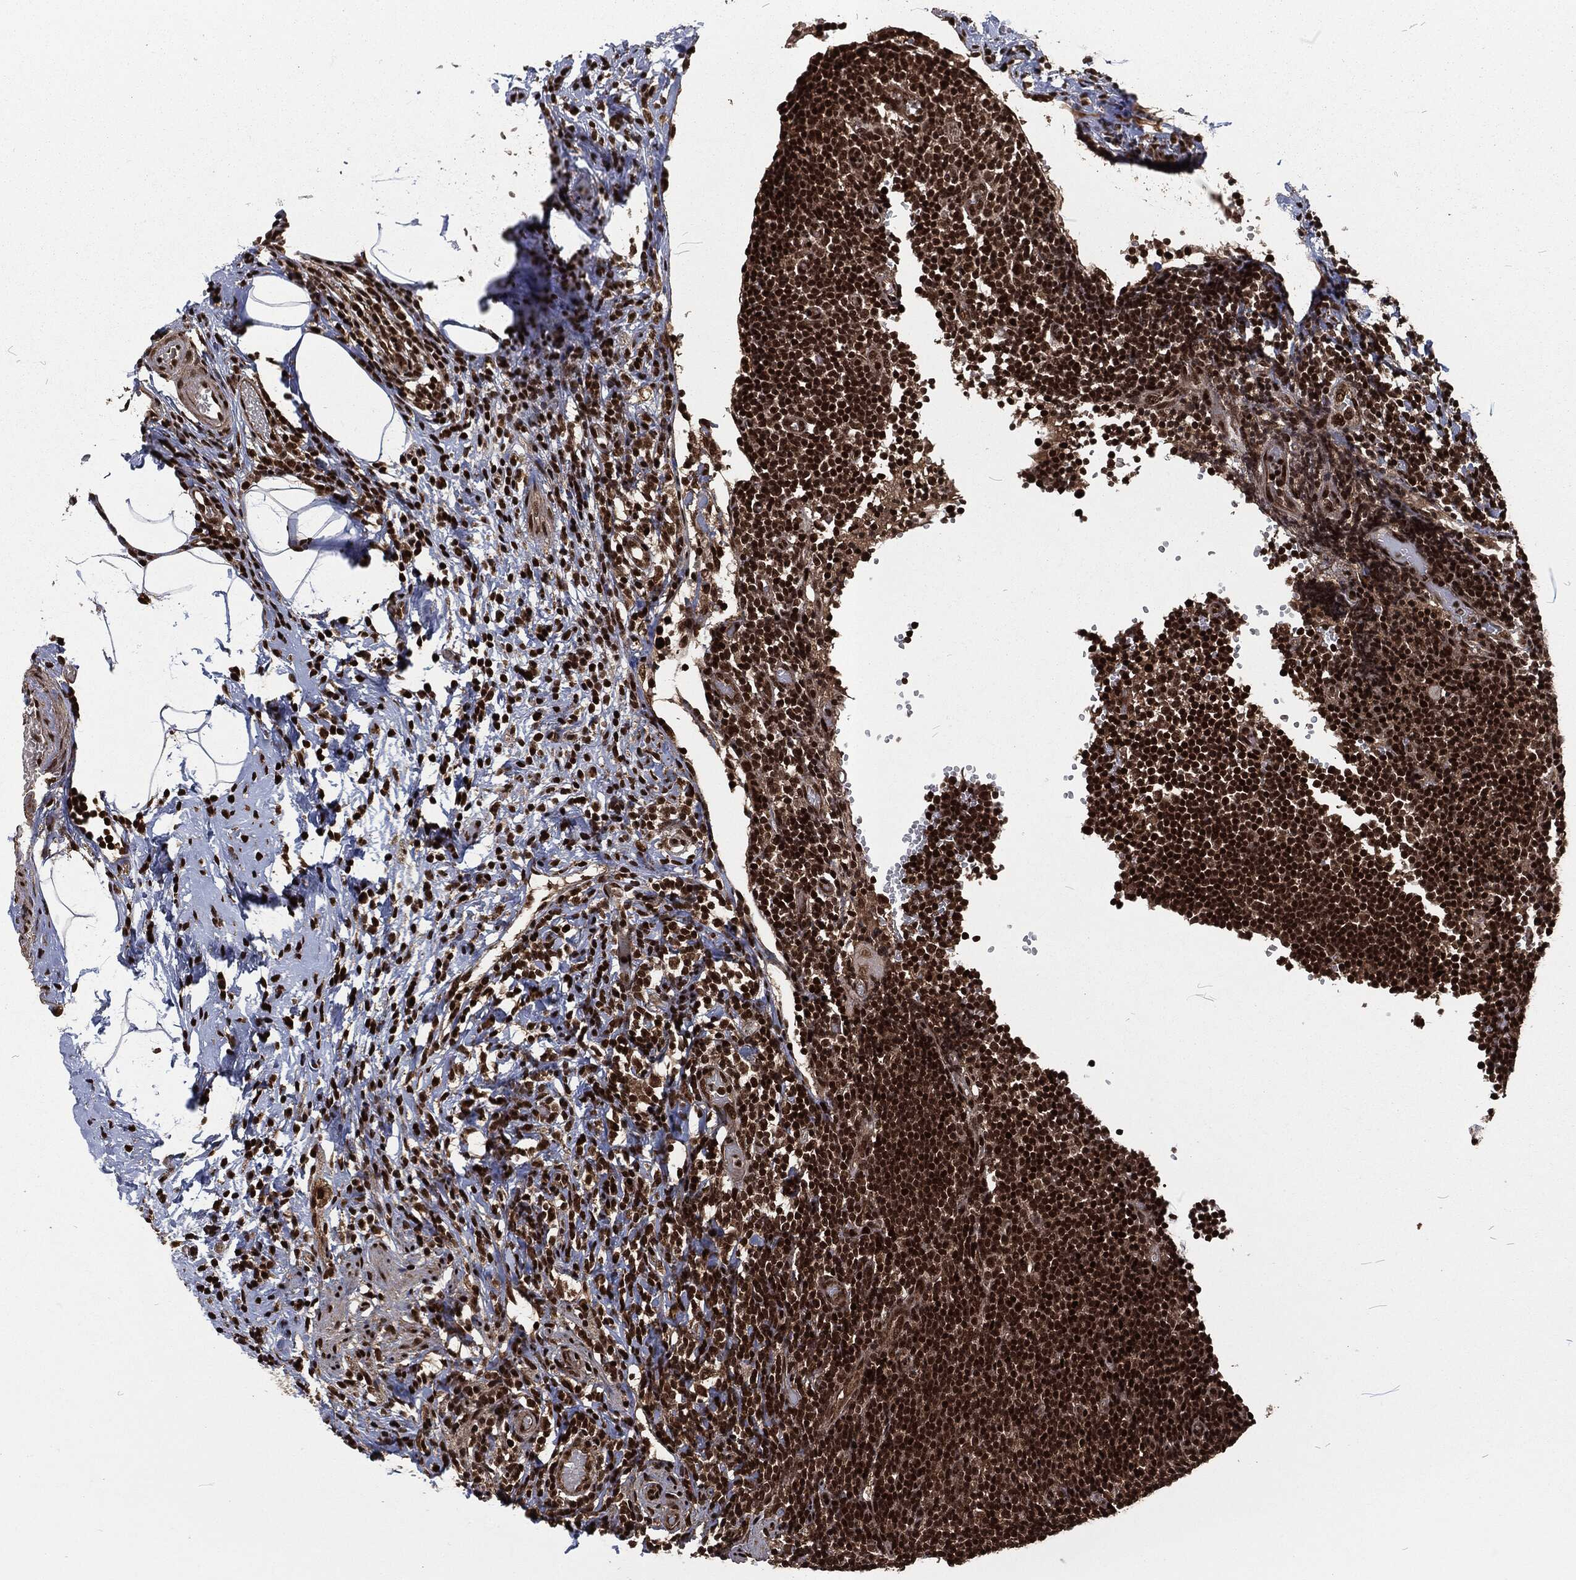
{"staining": {"intensity": "strong", "quantity": "25%-75%", "location": "cytoplasmic/membranous,nuclear"}, "tissue": "appendix", "cell_type": "Glandular cells", "image_type": "normal", "snomed": [{"axis": "morphology", "description": "Normal tissue, NOS"}, {"axis": "topography", "description": "Appendix"}], "caption": "DAB immunohistochemical staining of unremarkable appendix exhibits strong cytoplasmic/membranous,nuclear protein expression in approximately 25%-75% of glandular cells. (brown staining indicates protein expression, while blue staining denotes nuclei).", "gene": "NGRN", "patient": {"sex": "female", "age": 40}}